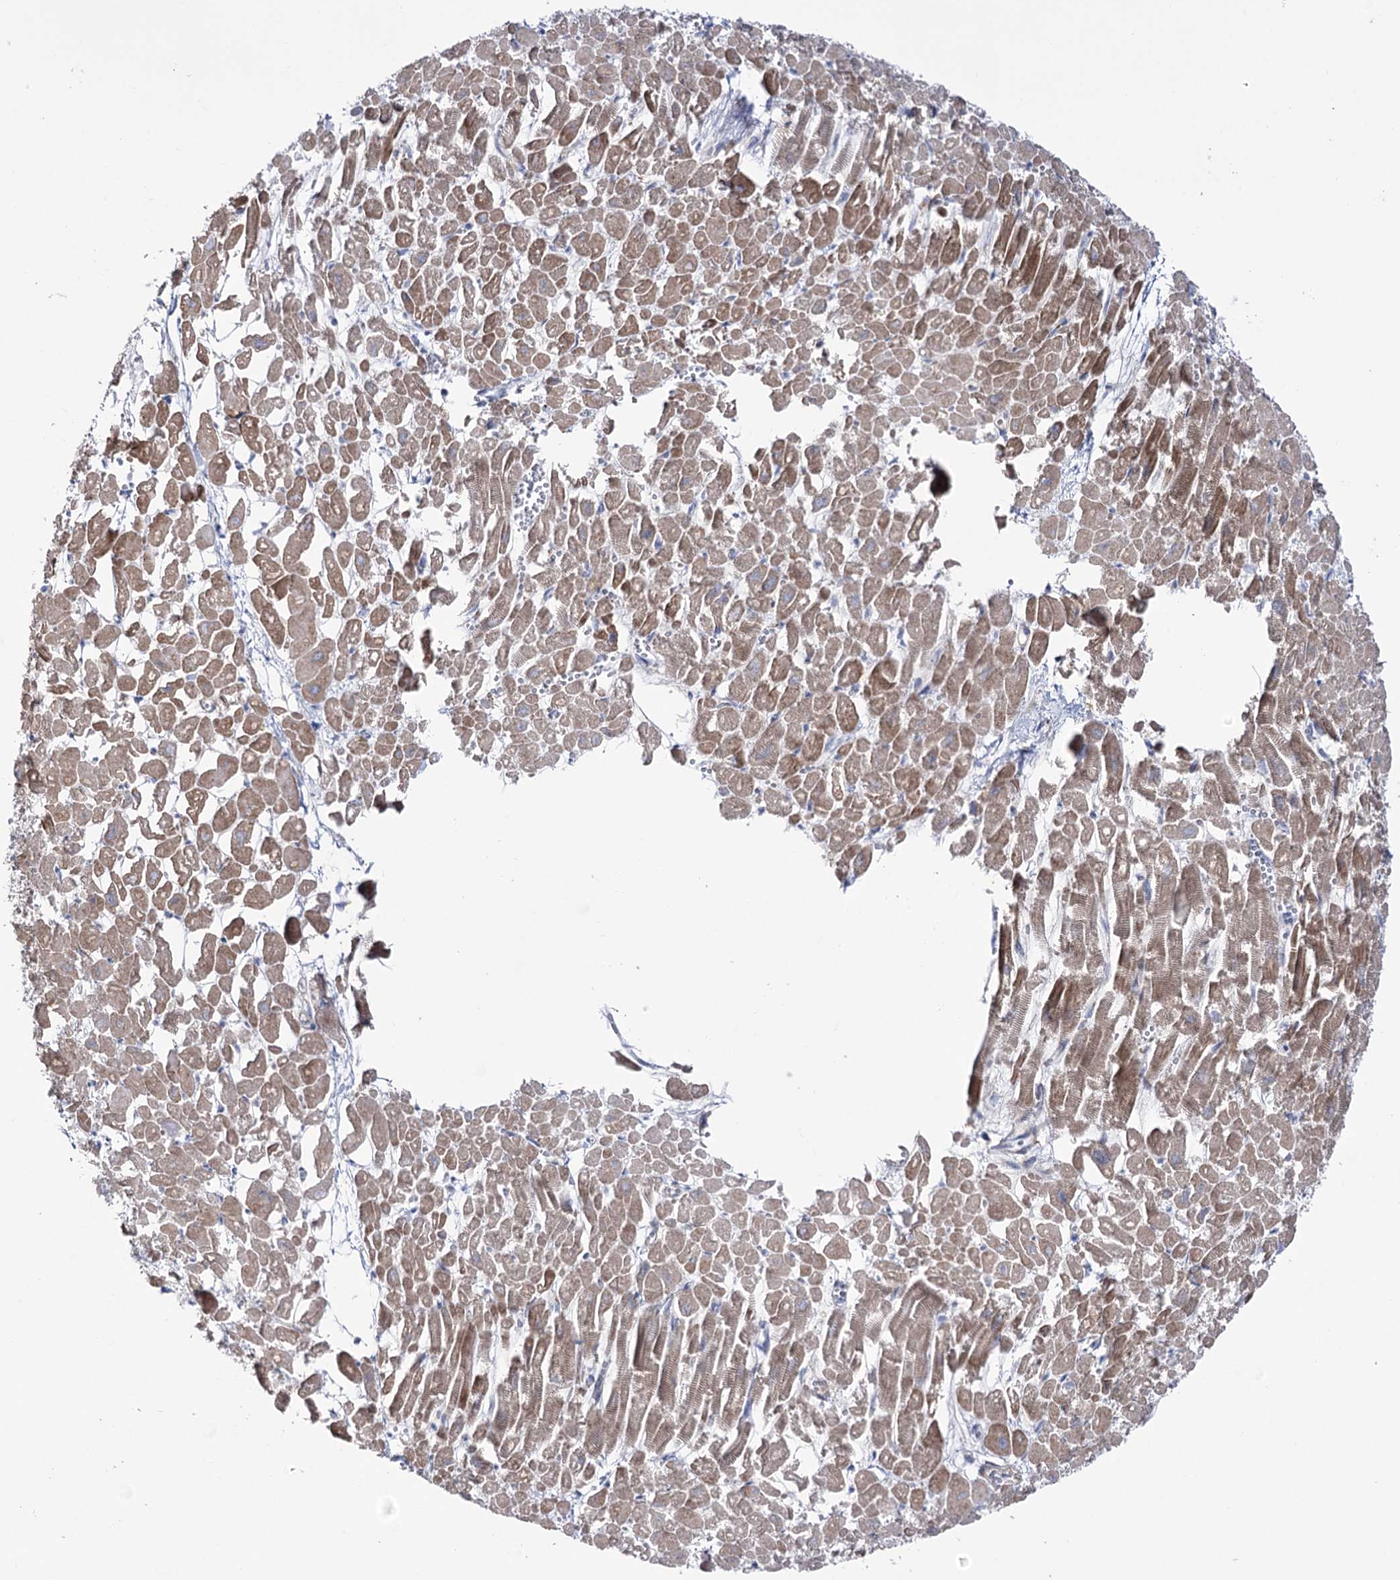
{"staining": {"intensity": "moderate", "quantity": ">75%", "location": "cytoplasmic/membranous"}, "tissue": "heart muscle", "cell_type": "Cardiomyocytes", "image_type": "normal", "snomed": [{"axis": "morphology", "description": "Normal tissue, NOS"}, {"axis": "topography", "description": "Heart"}], "caption": "Brown immunohistochemical staining in unremarkable human heart muscle demonstrates moderate cytoplasmic/membranous expression in about >75% of cardiomyocytes. (Brightfield microscopy of DAB IHC at high magnification).", "gene": "METTL5", "patient": {"sex": "male", "age": 54}}